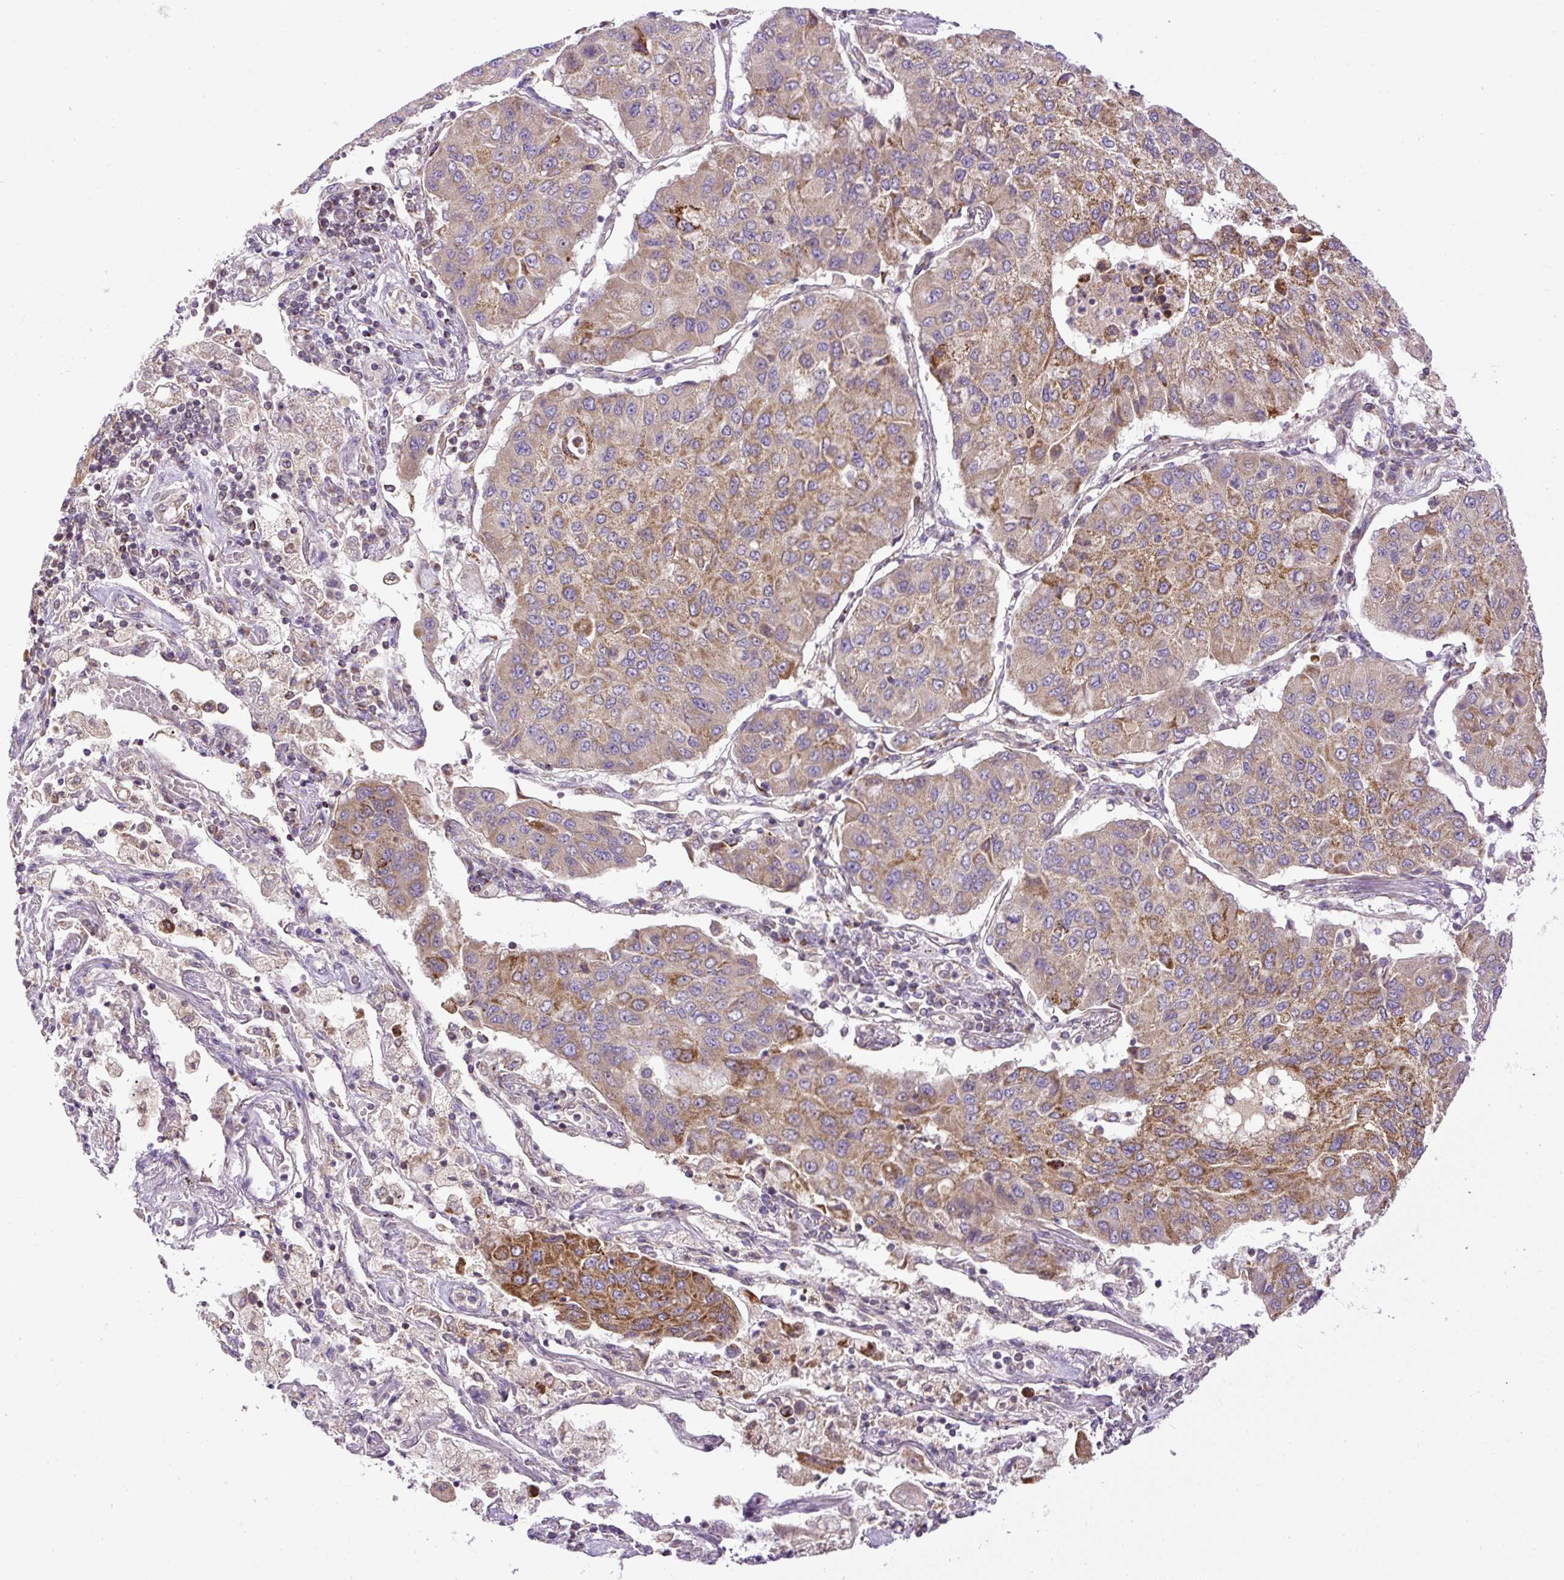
{"staining": {"intensity": "moderate", "quantity": "25%-75%", "location": "cytoplasmic/membranous"}, "tissue": "lung cancer", "cell_type": "Tumor cells", "image_type": "cancer", "snomed": [{"axis": "morphology", "description": "Squamous cell carcinoma, NOS"}, {"axis": "topography", "description": "Lung"}], "caption": "Tumor cells exhibit medium levels of moderate cytoplasmic/membranous positivity in approximately 25%-75% of cells in human squamous cell carcinoma (lung).", "gene": "ZNF547", "patient": {"sex": "male", "age": 74}}